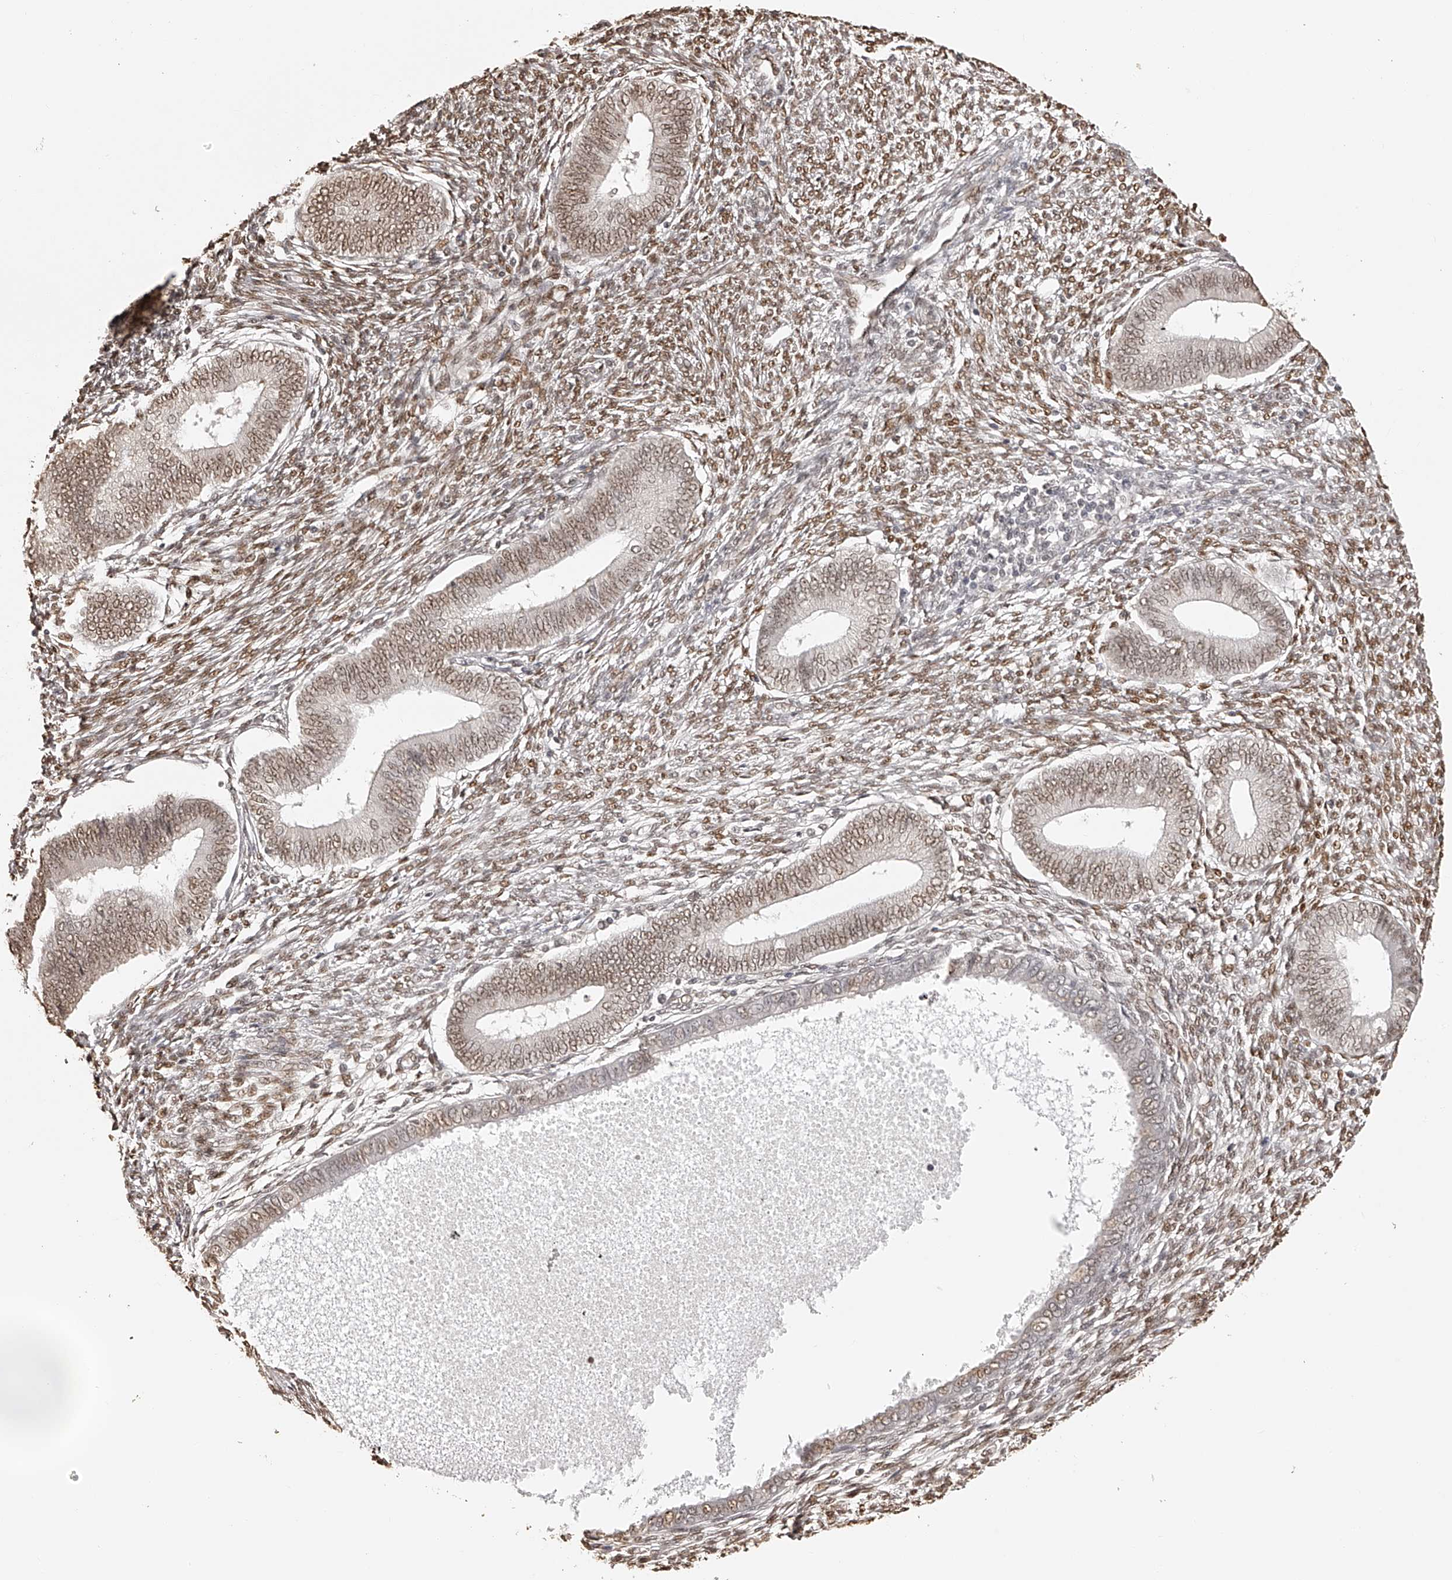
{"staining": {"intensity": "moderate", "quantity": ">75%", "location": "nuclear"}, "tissue": "endometrium", "cell_type": "Cells in endometrial stroma", "image_type": "normal", "snomed": [{"axis": "morphology", "description": "Normal tissue, NOS"}, {"axis": "topography", "description": "Endometrium"}], "caption": "This is a micrograph of immunohistochemistry (IHC) staining of benign endometrium, which shows moderate expression in the nuclear of cells in endometrial stroma.", "gene": "ZNF503", "patient": {"sex": "female", "age": 46}}